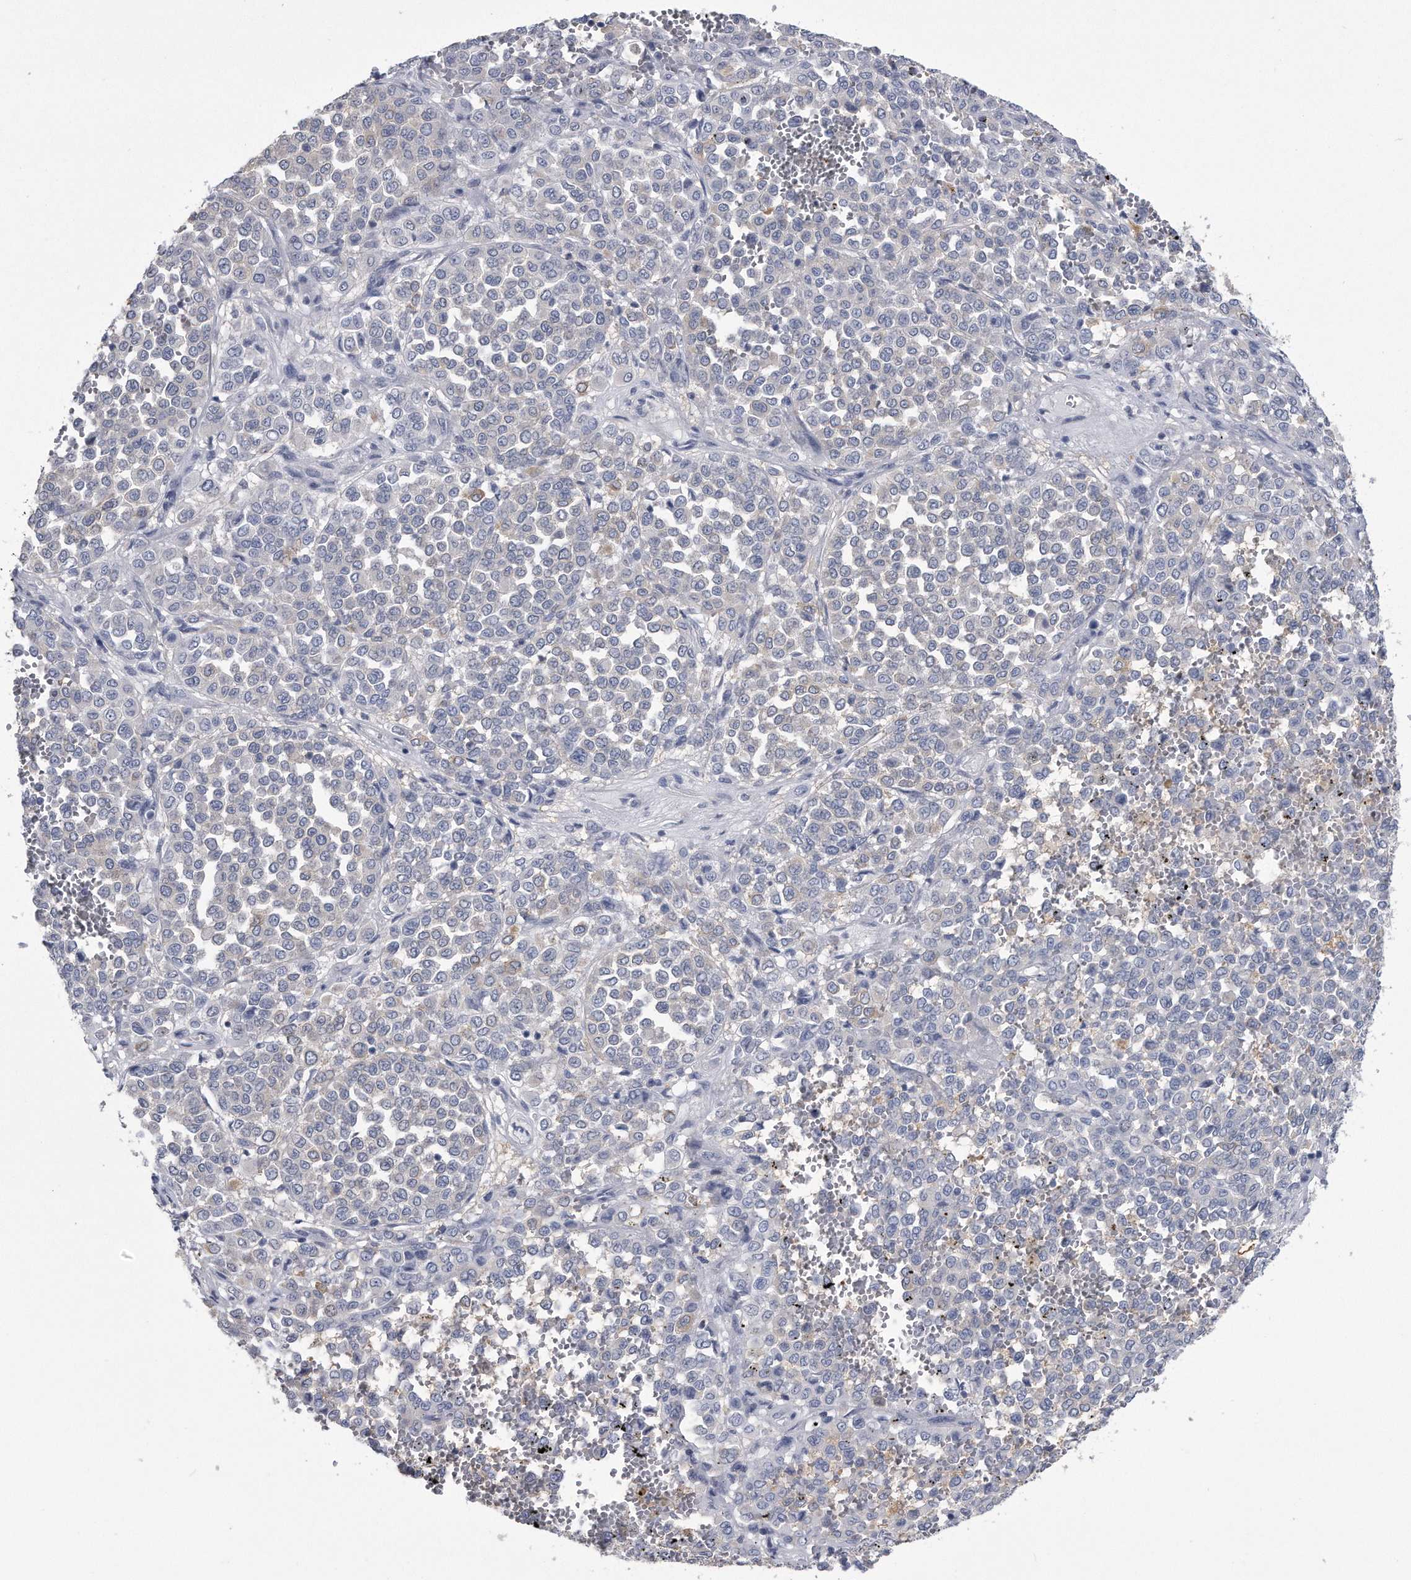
{"staining": {"intensity": "negative", "quantity": "none", "location": "none"}, "tissue": "melanoma", "cell_type": "Tumor cells", "image_type": "cancer", "snomed": [{"axis": "morphology", "description": "Malignant melanoma, Metastatic site"}, {"axis": "topography", "description": "Pancreas"}], "caption": "Histopathology image shows no protein expression in tumor cells of melanoma tissue.", "gene": "PYGB", "patient": {"sex": "female", "age": 30}}